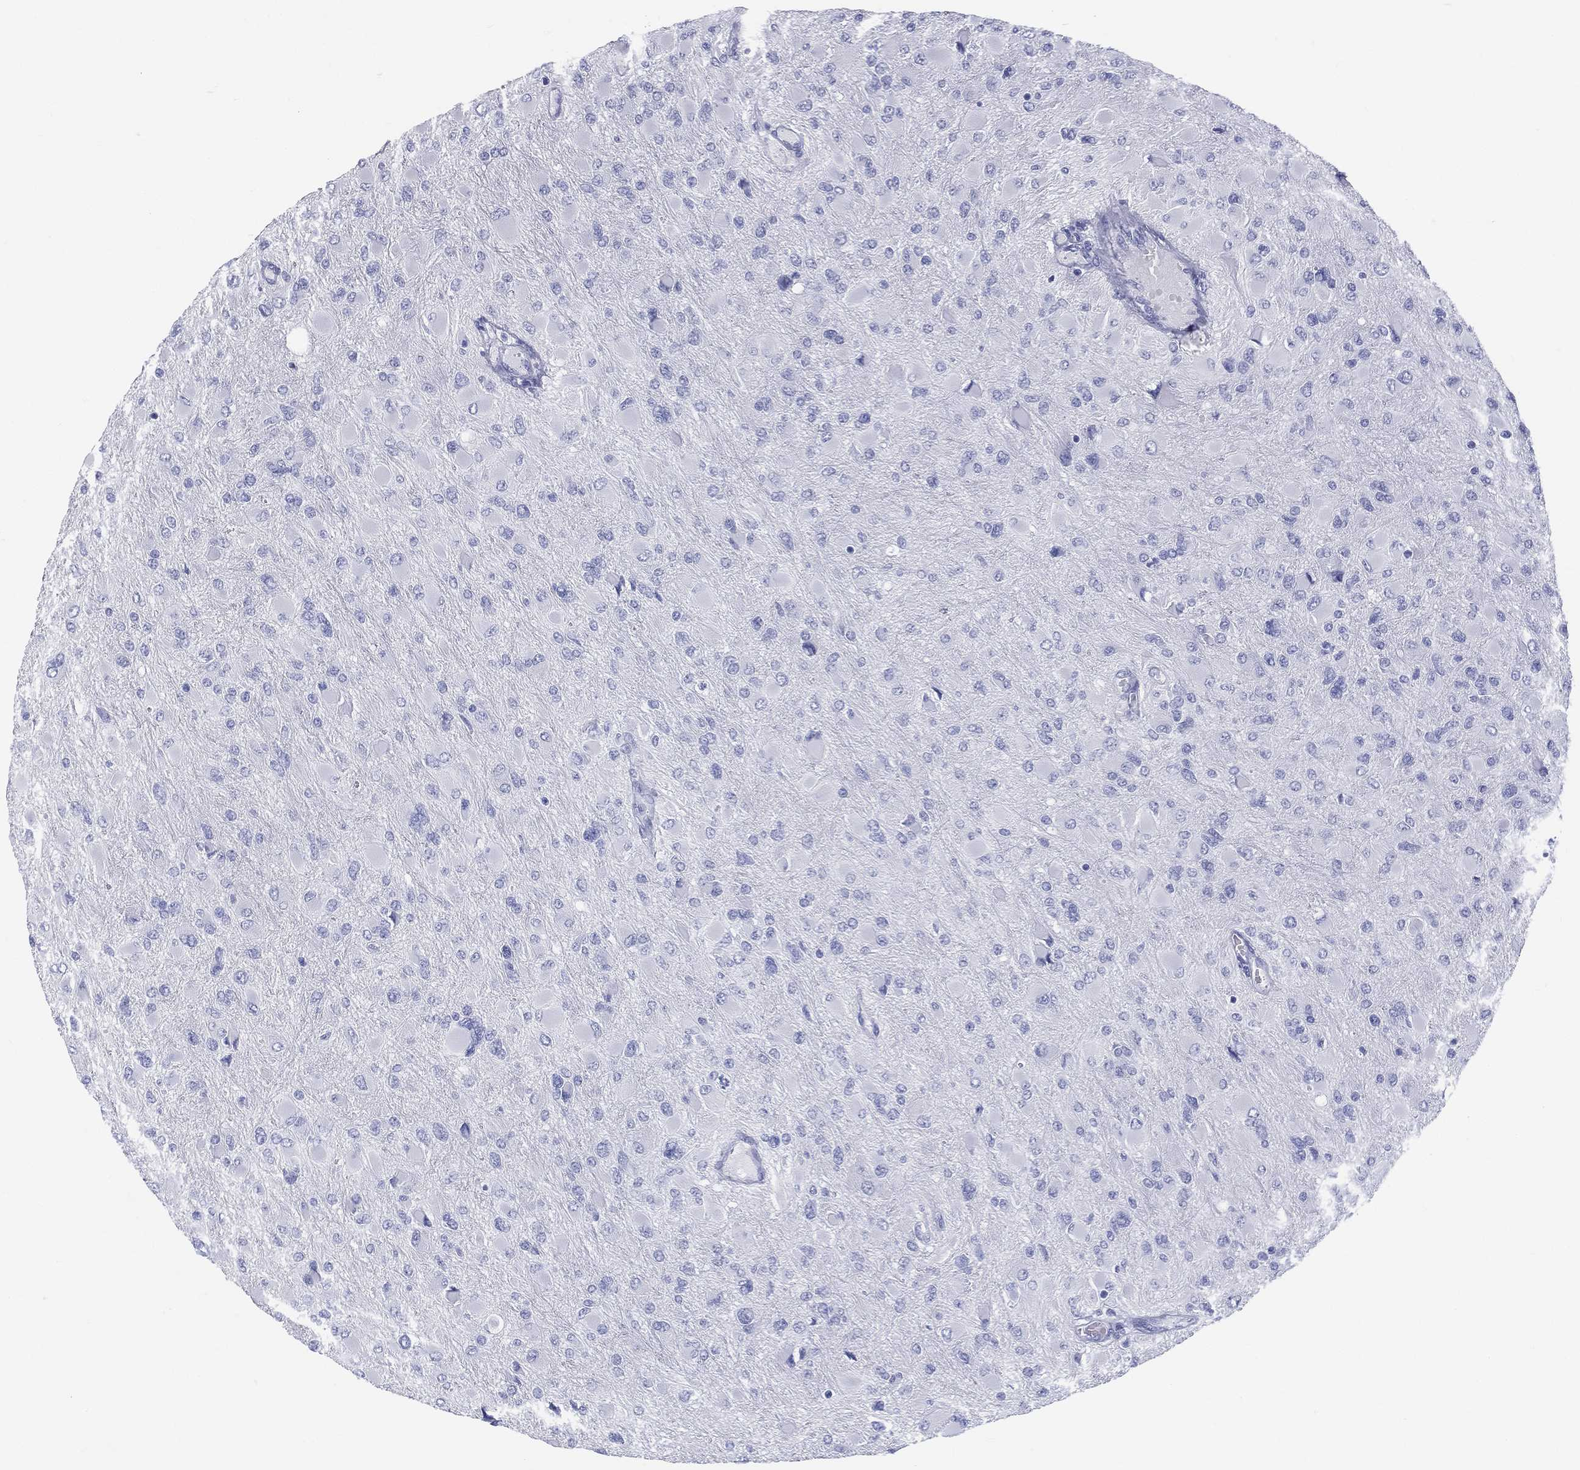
{"staining": {"intensity": "negative", "quantity": "none", "location": "none"}, "tissue": "glioma", "cell_type": "Tumor cells", "image_type": "cancer", "snomed": [{"axis": "morphology", "description": "Glioma, malignant, High grade"}, {"axis": "topography", "description": "Cerebral cortex"}], "caption": "This is an immunohistochemistry (IHC) image of malignant glioma (high-grade). There is no staining in tumor cells.", "gene": "ETNPPL", "patient": {"sex": "female", "age": 36}}